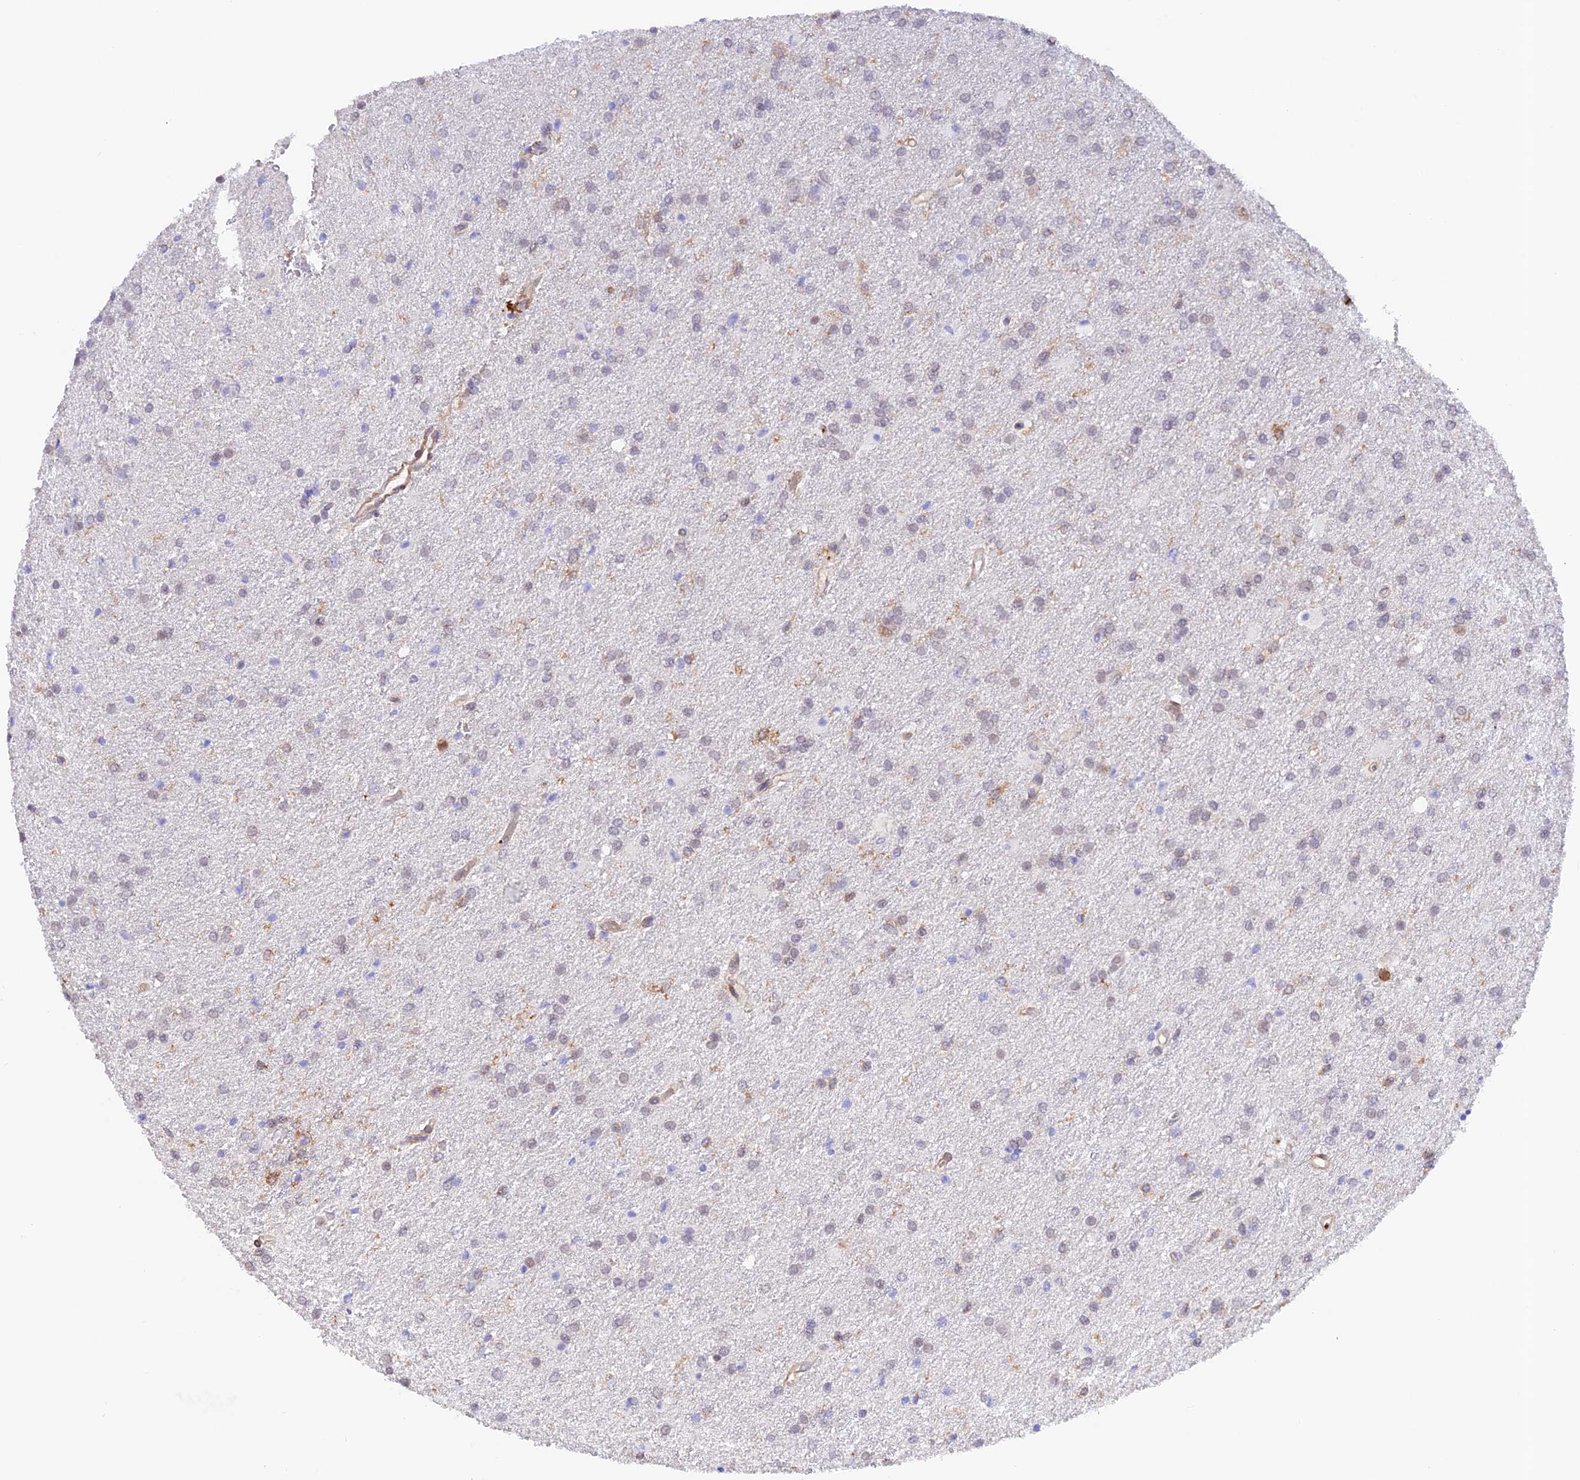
{"staining": {"intensity": "negative", "quantity": "none", "location": "none"}, "tissue": "glioma", "cell_type": "Tumor cells", "image_type": "cancer", "snomed": [{"axis": "morphology", "description": "Glioma, malignant, High grade"}, {"axis": "topography", "description": "Brain"}], "caption": "An immunohistochemistry (IHC) micrograph of high-grade glioma (malignant) is shown. There is no staining in tumor cells of high-grade glioma (malignant).", "gene": "DENND1C", "patient": {"sex": "female", "age": 50}}